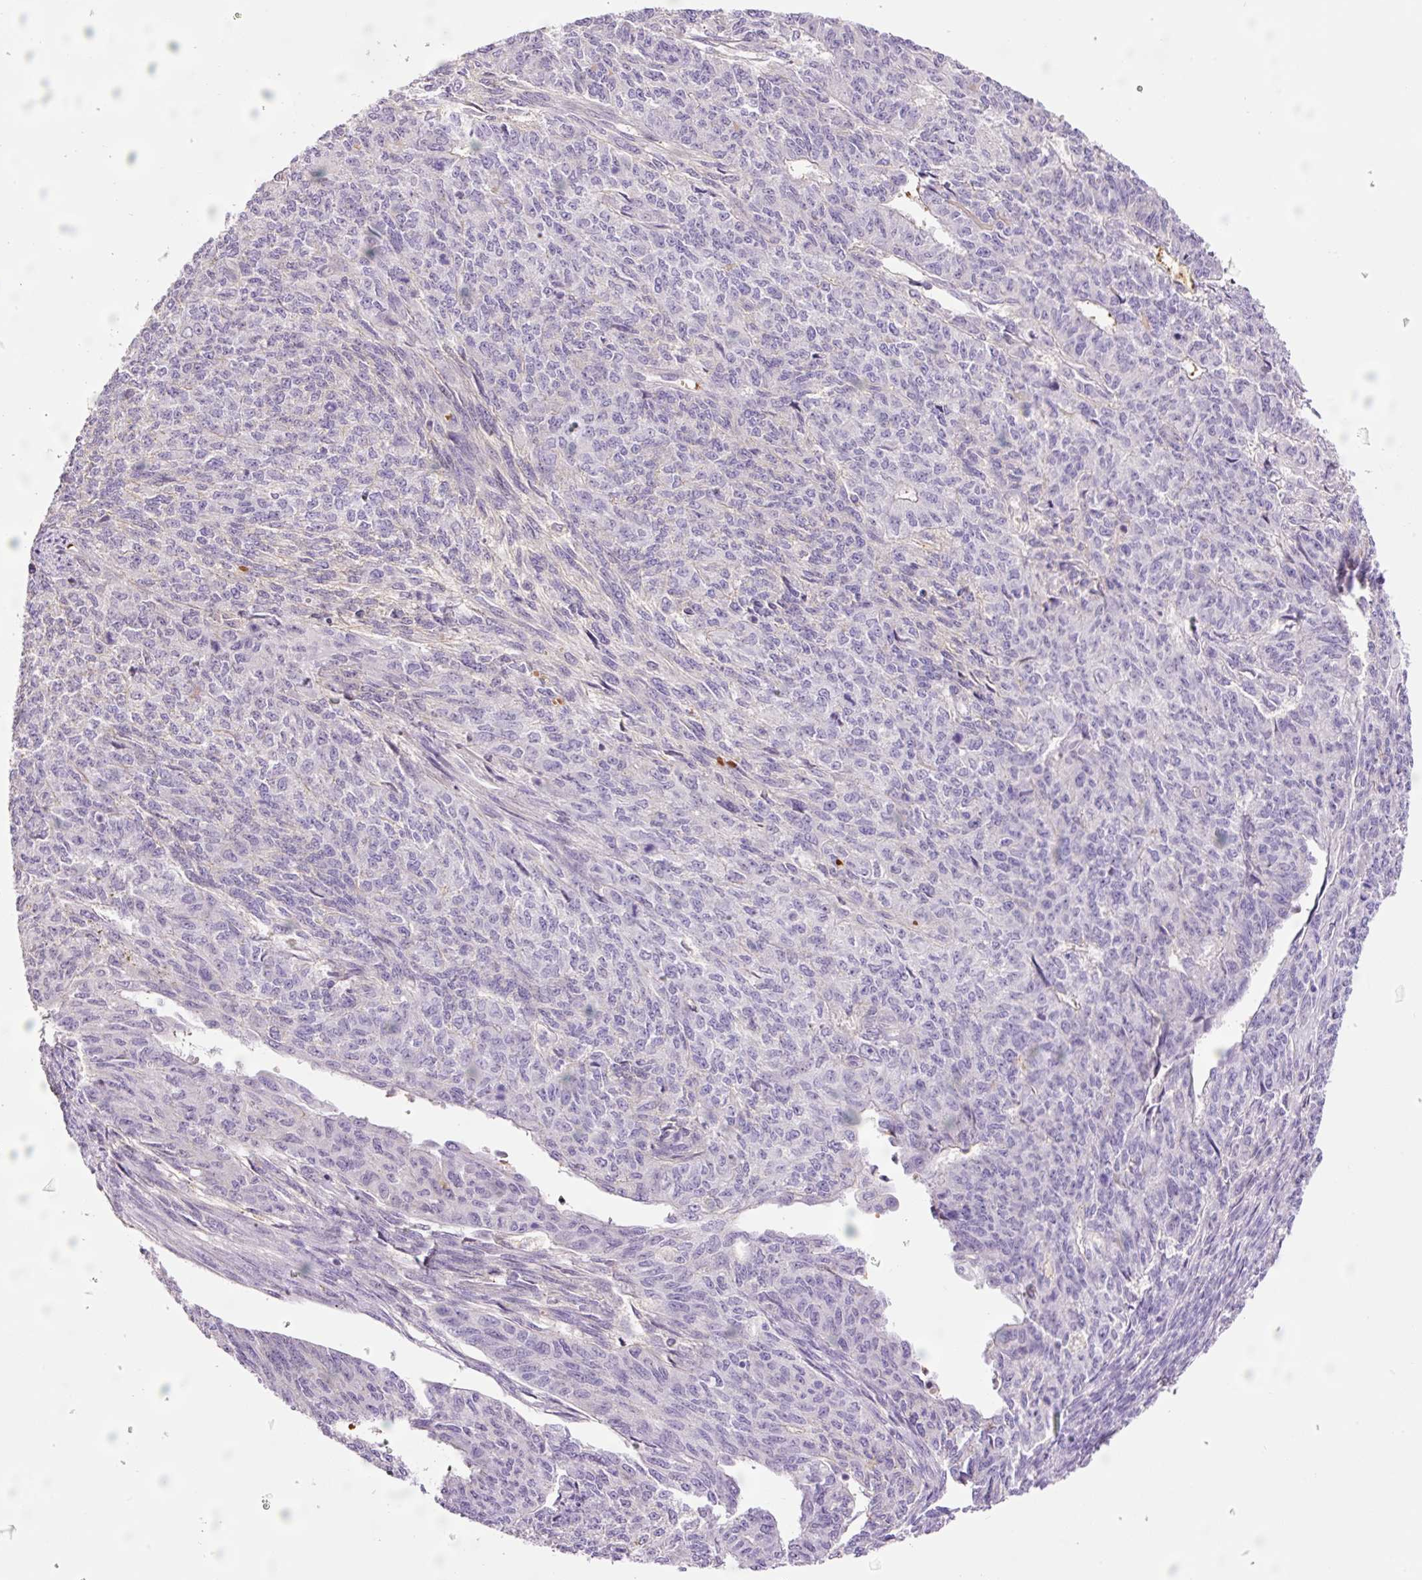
{"staining": {"intensity": "negative", "quantity": "none", "location": "none"}, "tissue": "endometrial cancer", "cell_type": "Tumor cells", "image_type": "cancer", "snomed": [{"axis": "morphology", "description": "Adenocarcinoma, NOS"}, {"axis": "topography", "description": "Endometrium"}], "caption": "An image of endometrial cancer (adenocarcinoma) stained for a protein shows no brown staining in tumor cells.", "gene": "TMEM235", "patient": {"sex": "female", "age": 32}}